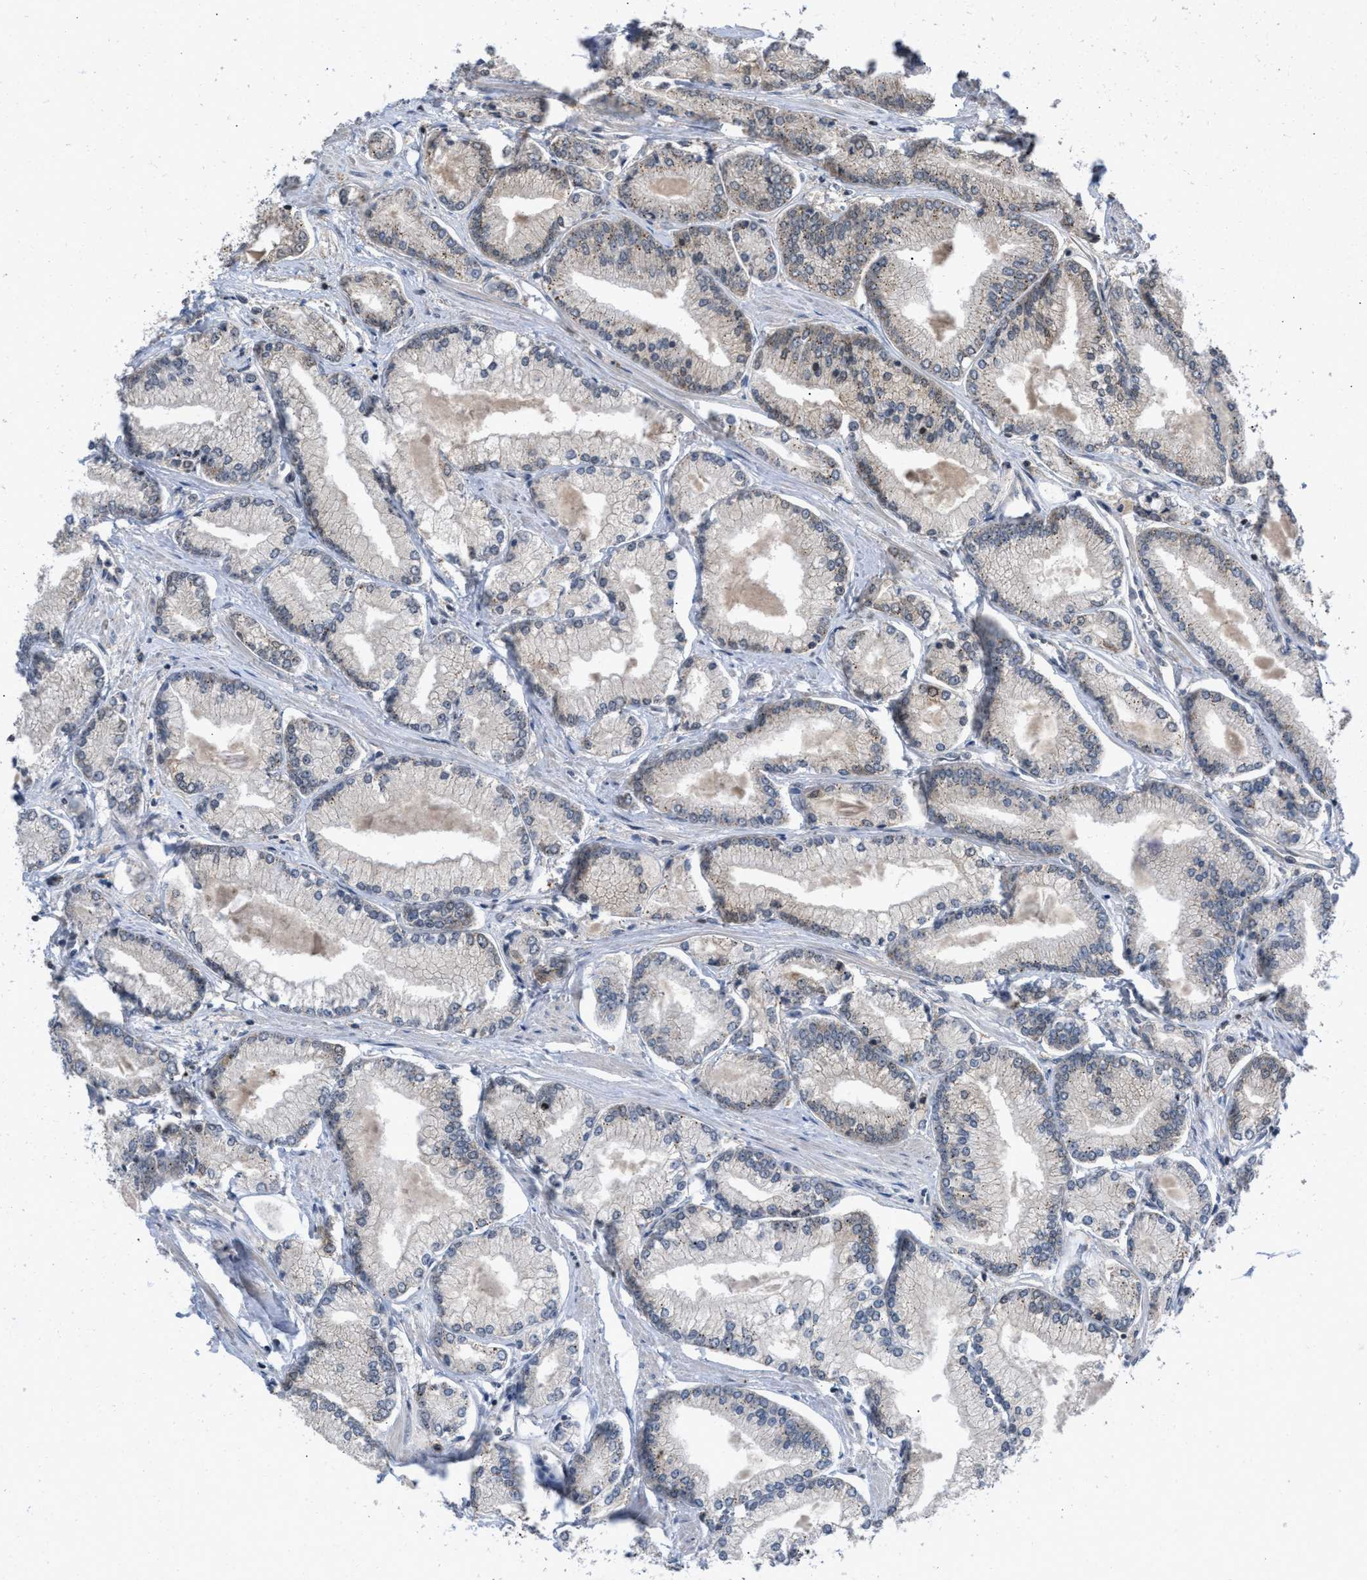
{"staining": {"intensity": "weak", "quantity": "25%-75%", "location": "cytoplasmic/membranous,nuclear"}, "tissue": "prostate cancer", "cell_type": "Tumor cells", "image_type": "cancer", "snomed": [{"axis": "morphology", "description": "Adenocarcinoma, Low grade"}, {"axis": "topography", "description": "Prostate"}], "caption": "Immunohistochemistry (IHC) of human prostate low-grade adenocarcinoma demonstrates low levels of weak cytoplasmic/membranous and nuclear staining in about 25%-75% of tumor cells.", "gene": "C9orf78", "patient": {"sex": "male", "age": 52}}